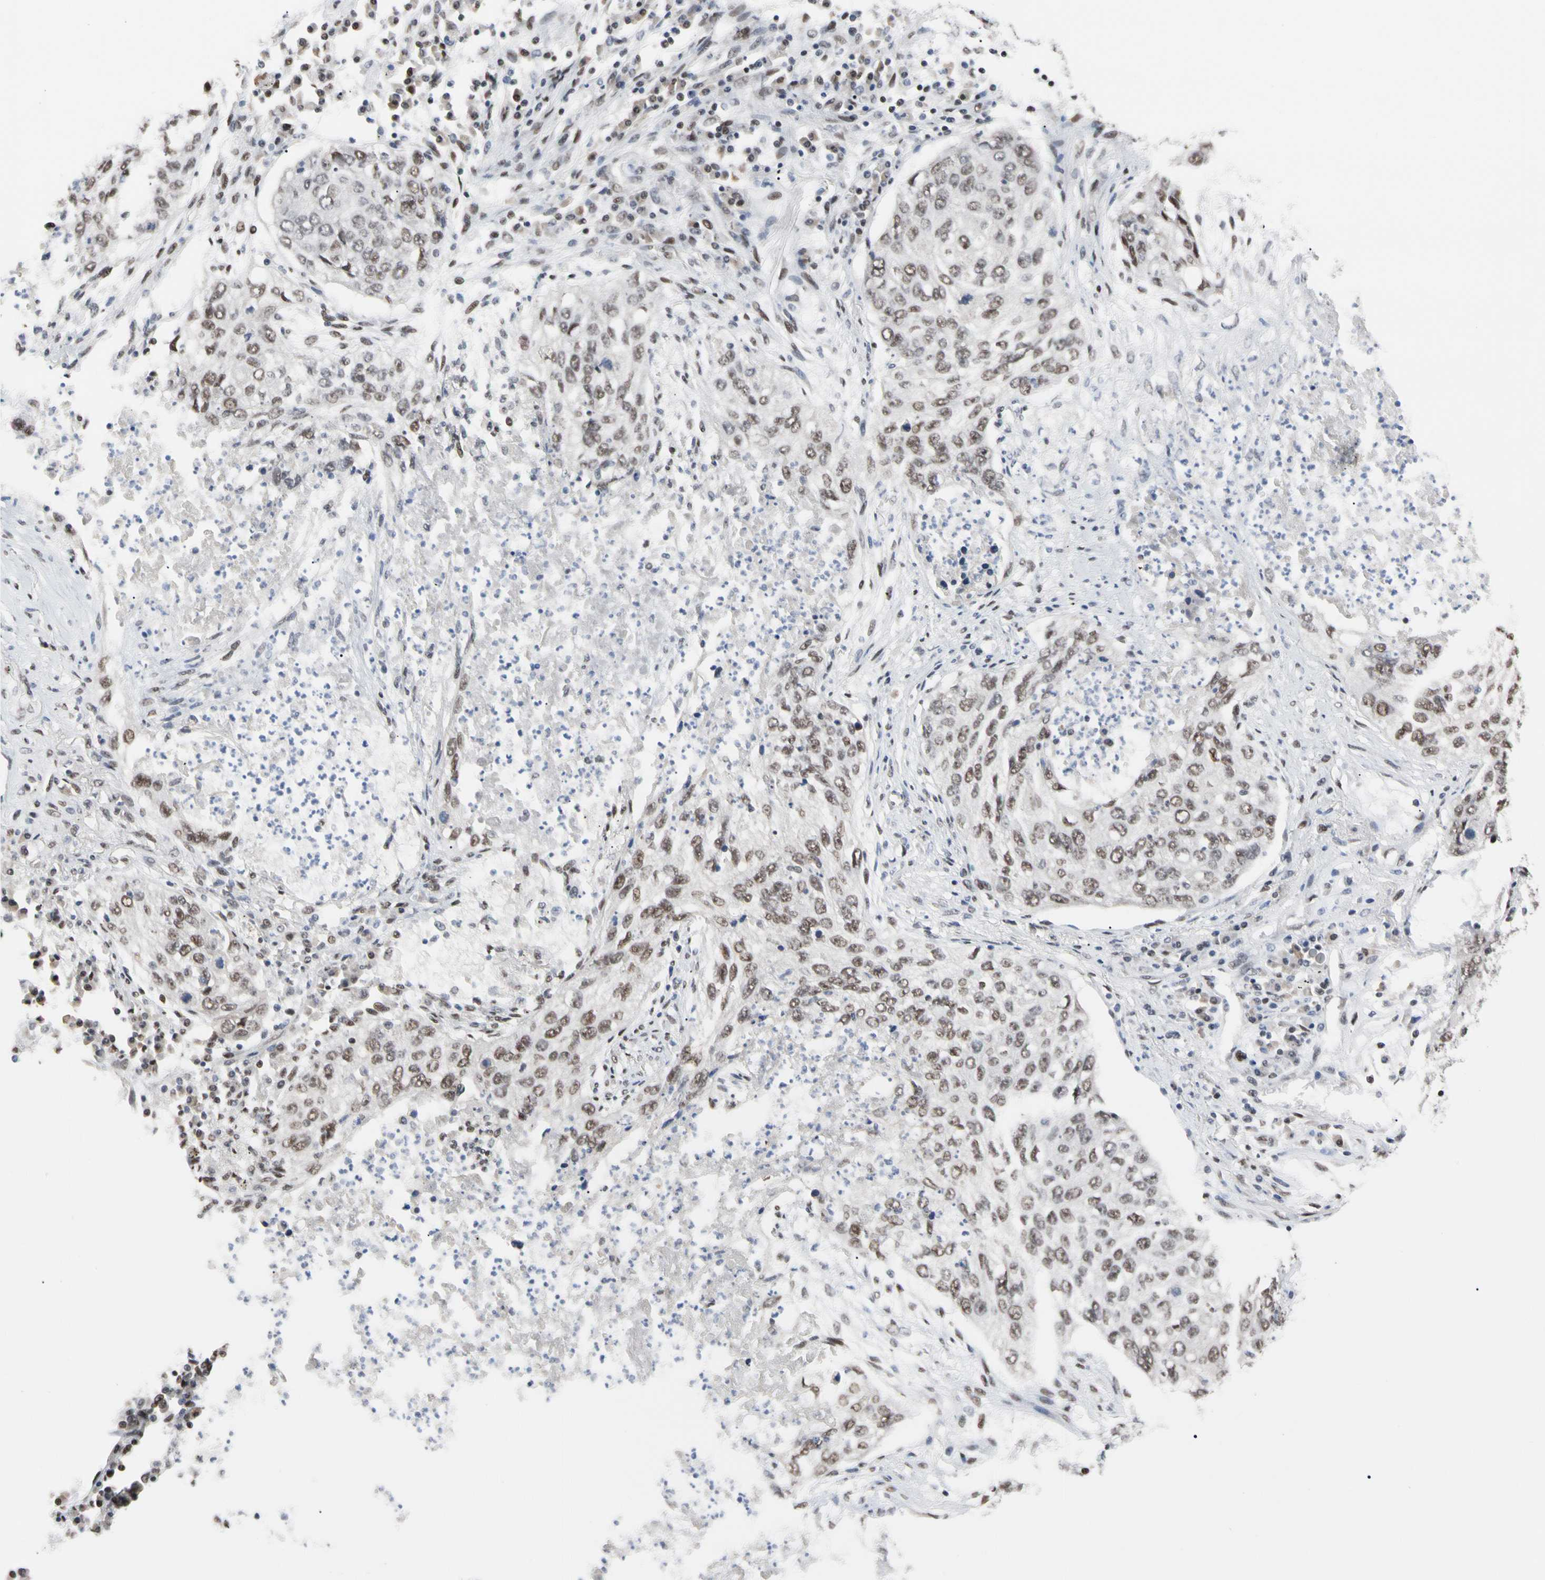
{"staining": {"intensity": "weak", "quantity": ">75%", "location": "nuclear"}, "tissue": "lung cancer", "cell_type": "Tumor cells", "image_type": "cancer", "snomed": [{"axis": "morphology", "description": "Squamous cell carcinoma, NOS"}, {"axis": "topography", "description": "Lung"}], "caption": "High-magnification brightfield microscopy of lung squamous cell carcinoma stained with DAB (3,3'-diaminobenzidine) (brown) and counterstained with hematoxylin (blue). tumor cells exhibit weak nuclear positivity is identified in about>75% of cells.", "gene": "FAM98B", "patient": {"sex": "female", "age": 63}}